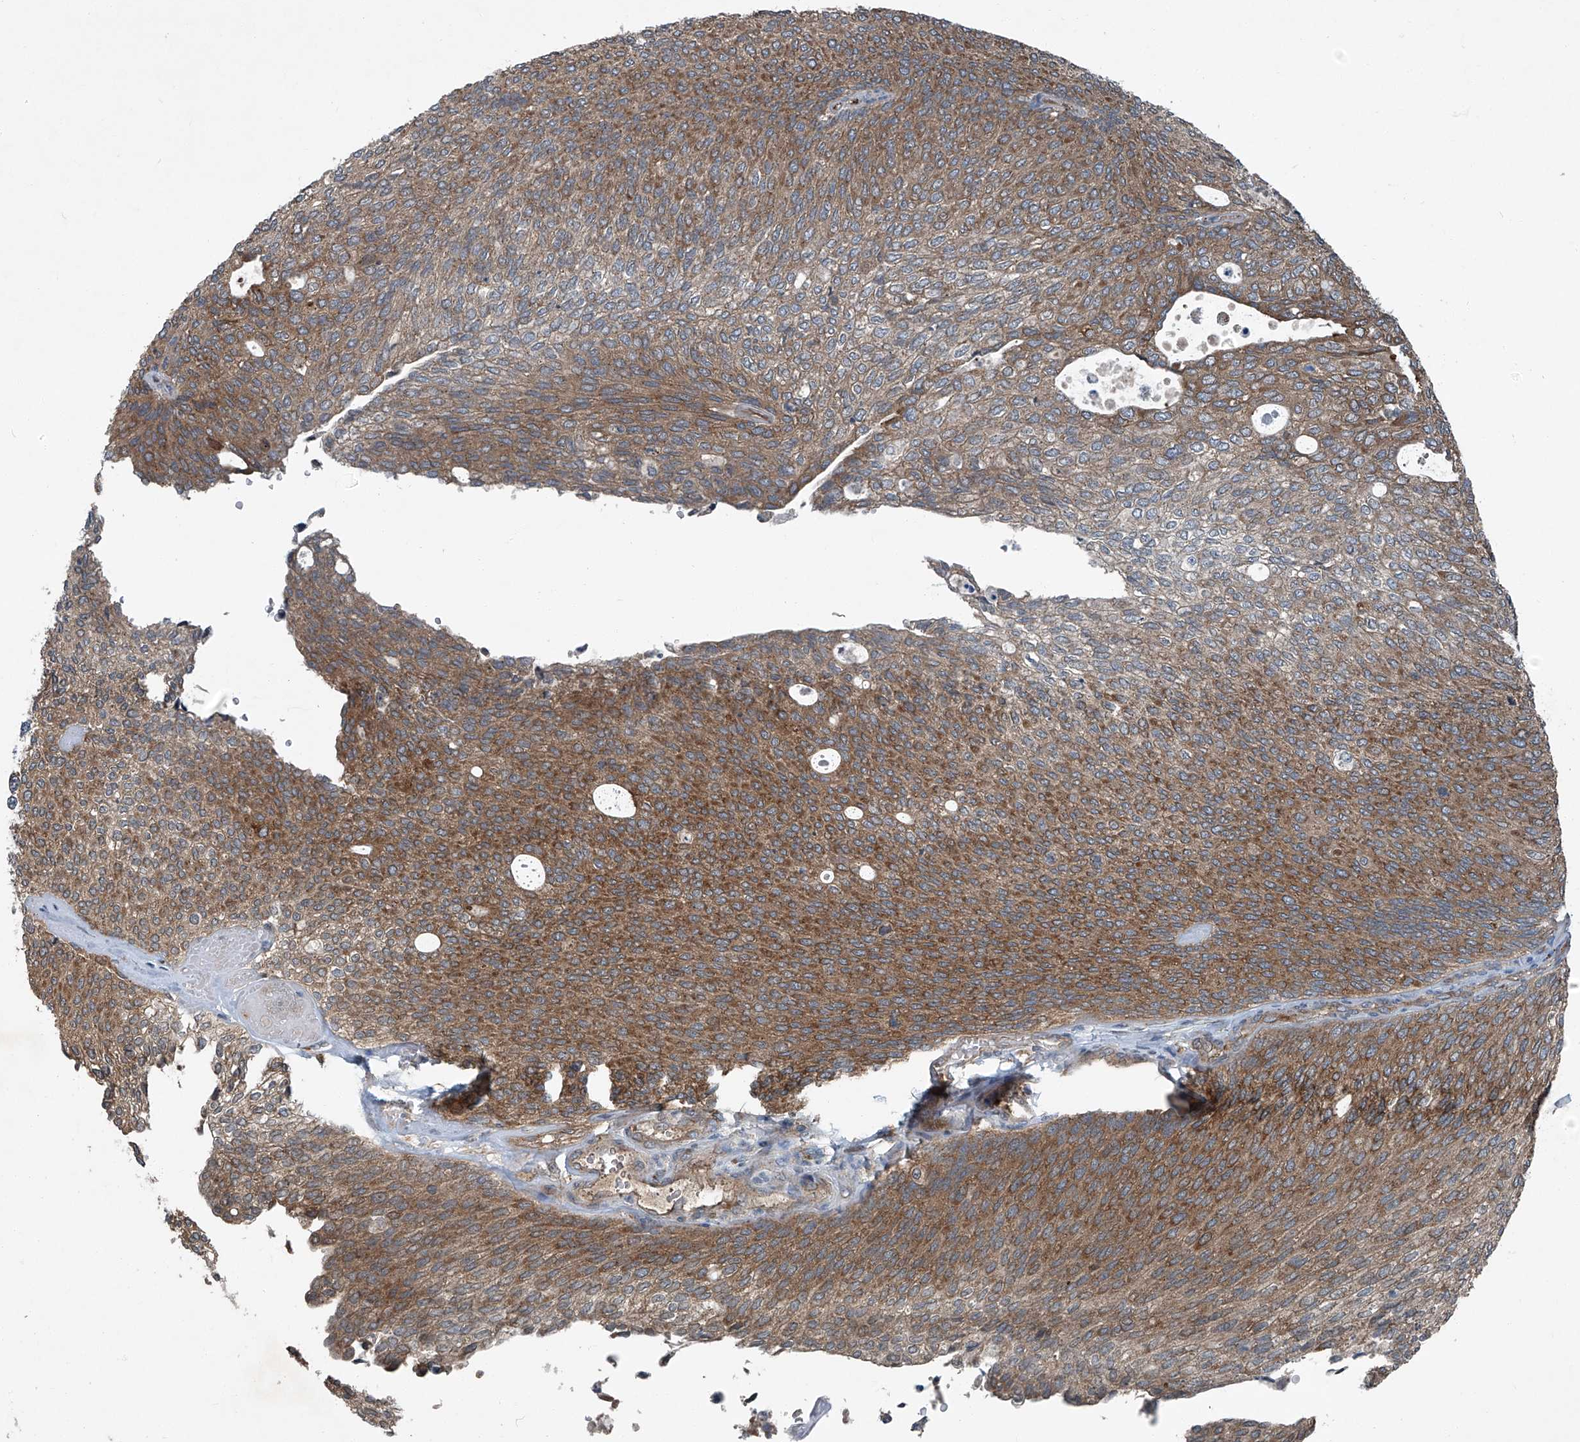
{"staining": {"intensity": "moderate", "quantity": ">75%", "location": "cytoplasmic/membranous"}, "tissue": "urothelial cancer", "cell_type": "Tumor cells", "image_type": "cancer", "snomed": [{"axis": "morphology", "description": "Urothelial carcinoma, Low grade"}, {"axis": "topography", "description": "Urinary bladder"}], "caption": "A micrograph of low-grade urothelial carcinoma stained for a protein displays moderate cytoplasmic/membranous brown staining in tumor cells.", "gene": "SENP2", "patient": {"sex": "female", "age": 79}}